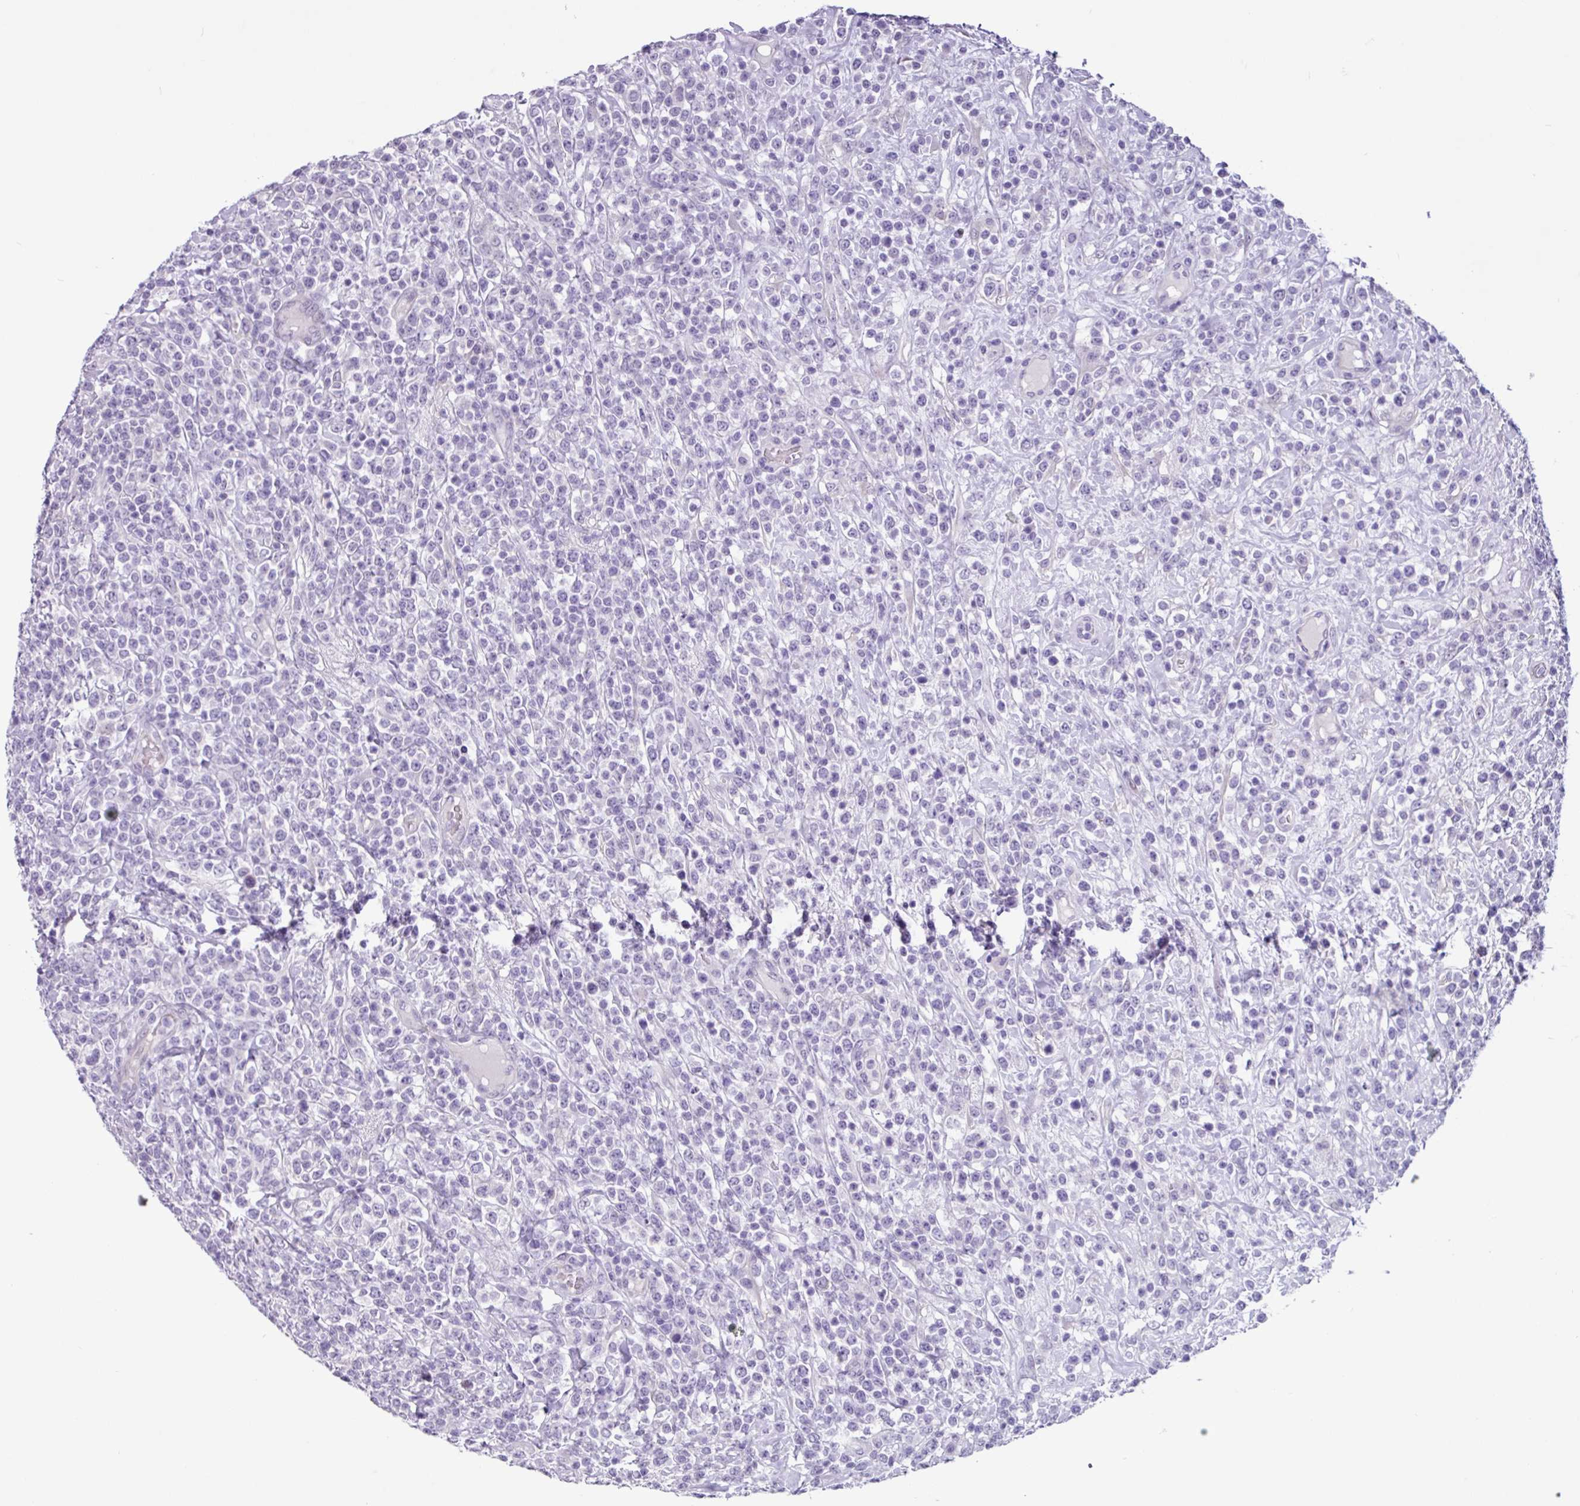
{"staining": {"intensity": "negative", "quantity": "none", "location": "none"}, "tissue": "lymphoma", "cell_type": "Tumor cells", "image_type": "cancer", "snomed": [{"axis": "morphology", "description": "Malignant lymphoma, non-Hodgkin's type, High grade"}, {"axis": "topography", "description": "Colon"}], "caption": "IHC of human lymphoma demonstrates no staining in tumor cells.", "gene": "OTX1", "patient": {"sex": "female", "age": 53}}